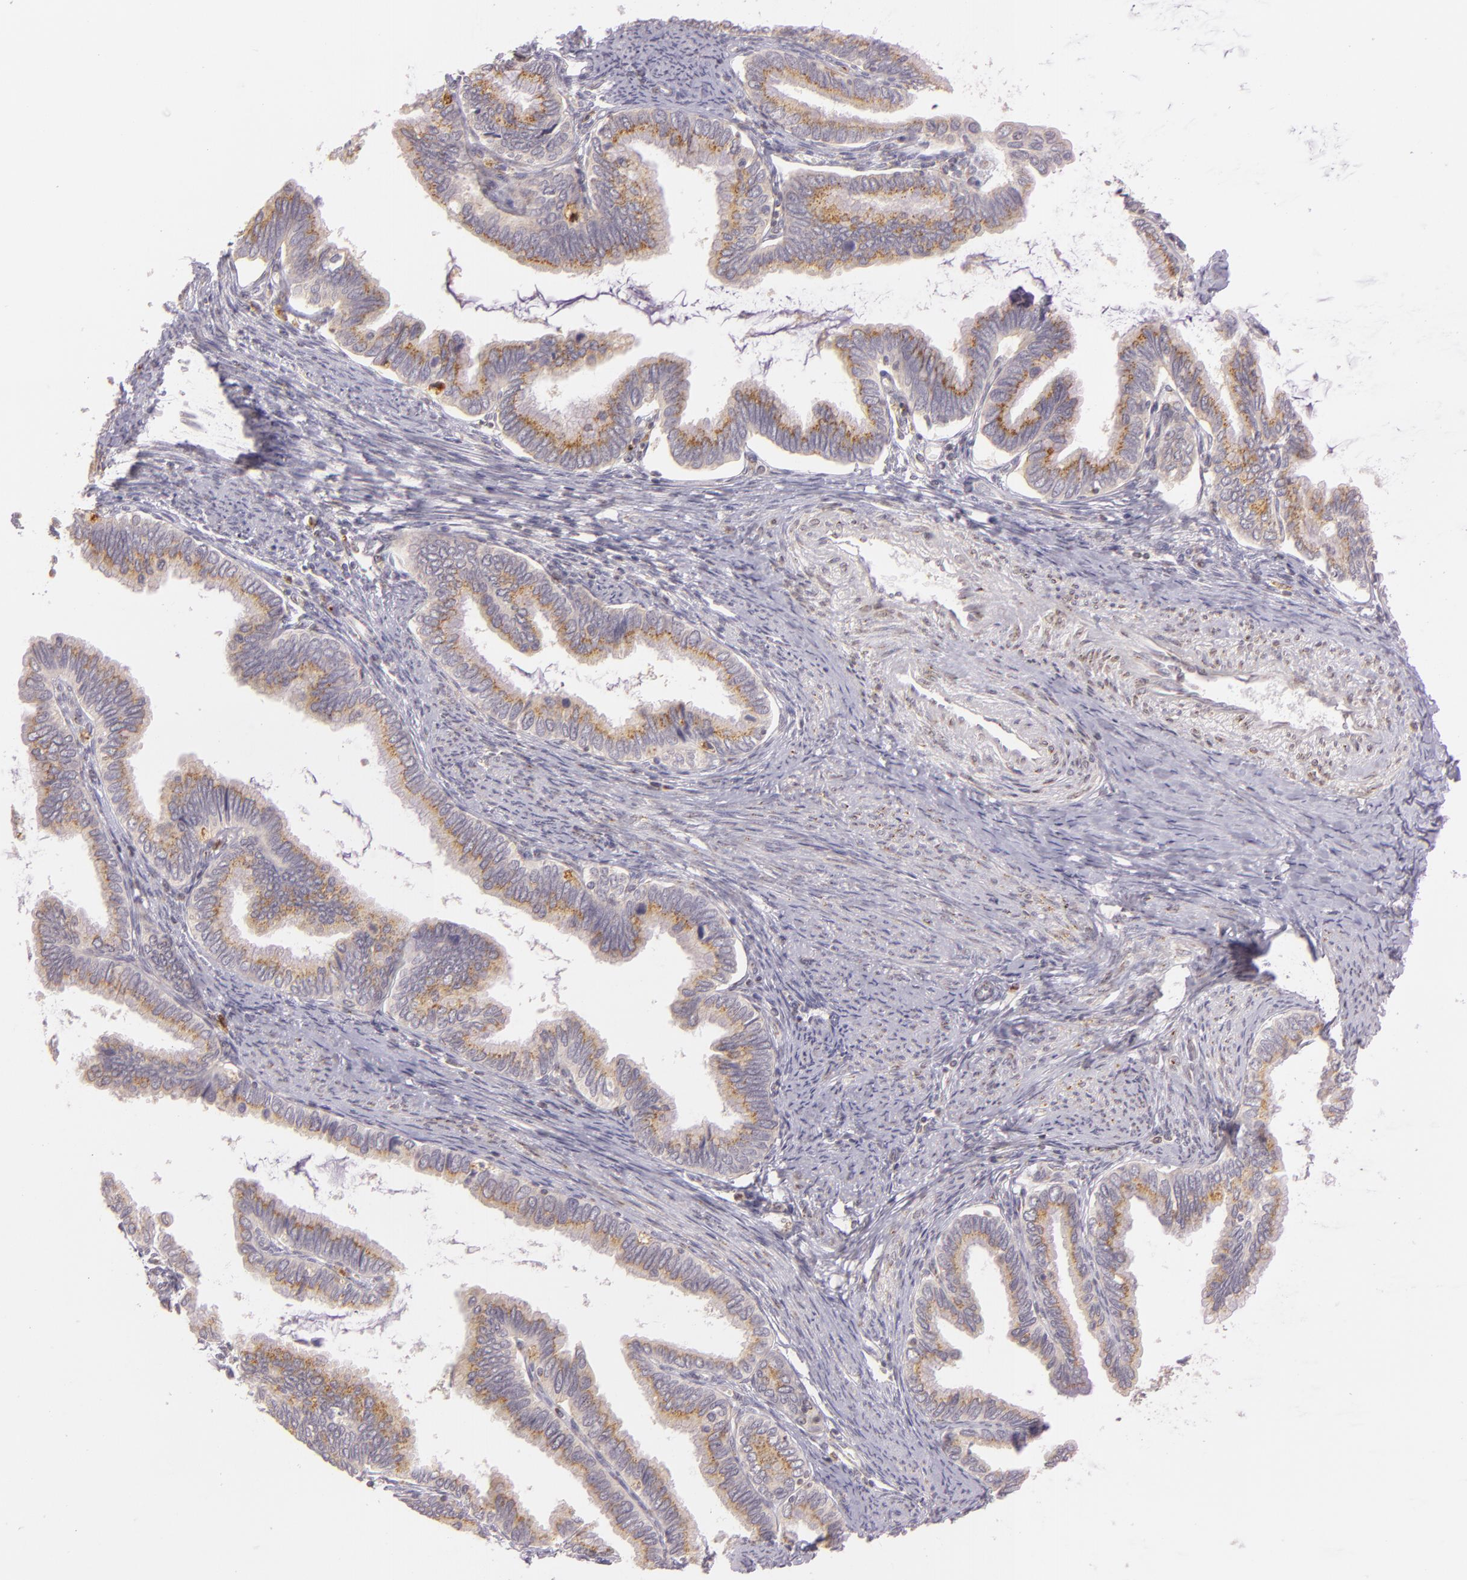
{"staining": {"intensity": "weak", "quantity": ">75%", "location": "cytoplasmic/membranous"}, "tissue": "cervical cancer", "cell_type": "Tumor cells", "image_type": "cancer", "snomed": [{"axis": "morphology", "description": "Adenocarcinoma, NOS"}, {"axis": "topography", "description": "Cervix"}], "caption": "Brown immunohistochemical staining in human adenocarcinoma (cervical) shows weak cytoplasmic/membranous staining in approximately >75% of tumor cells.", "gene": "LGMN", "patient": {"sex": "female", "age": 49}}